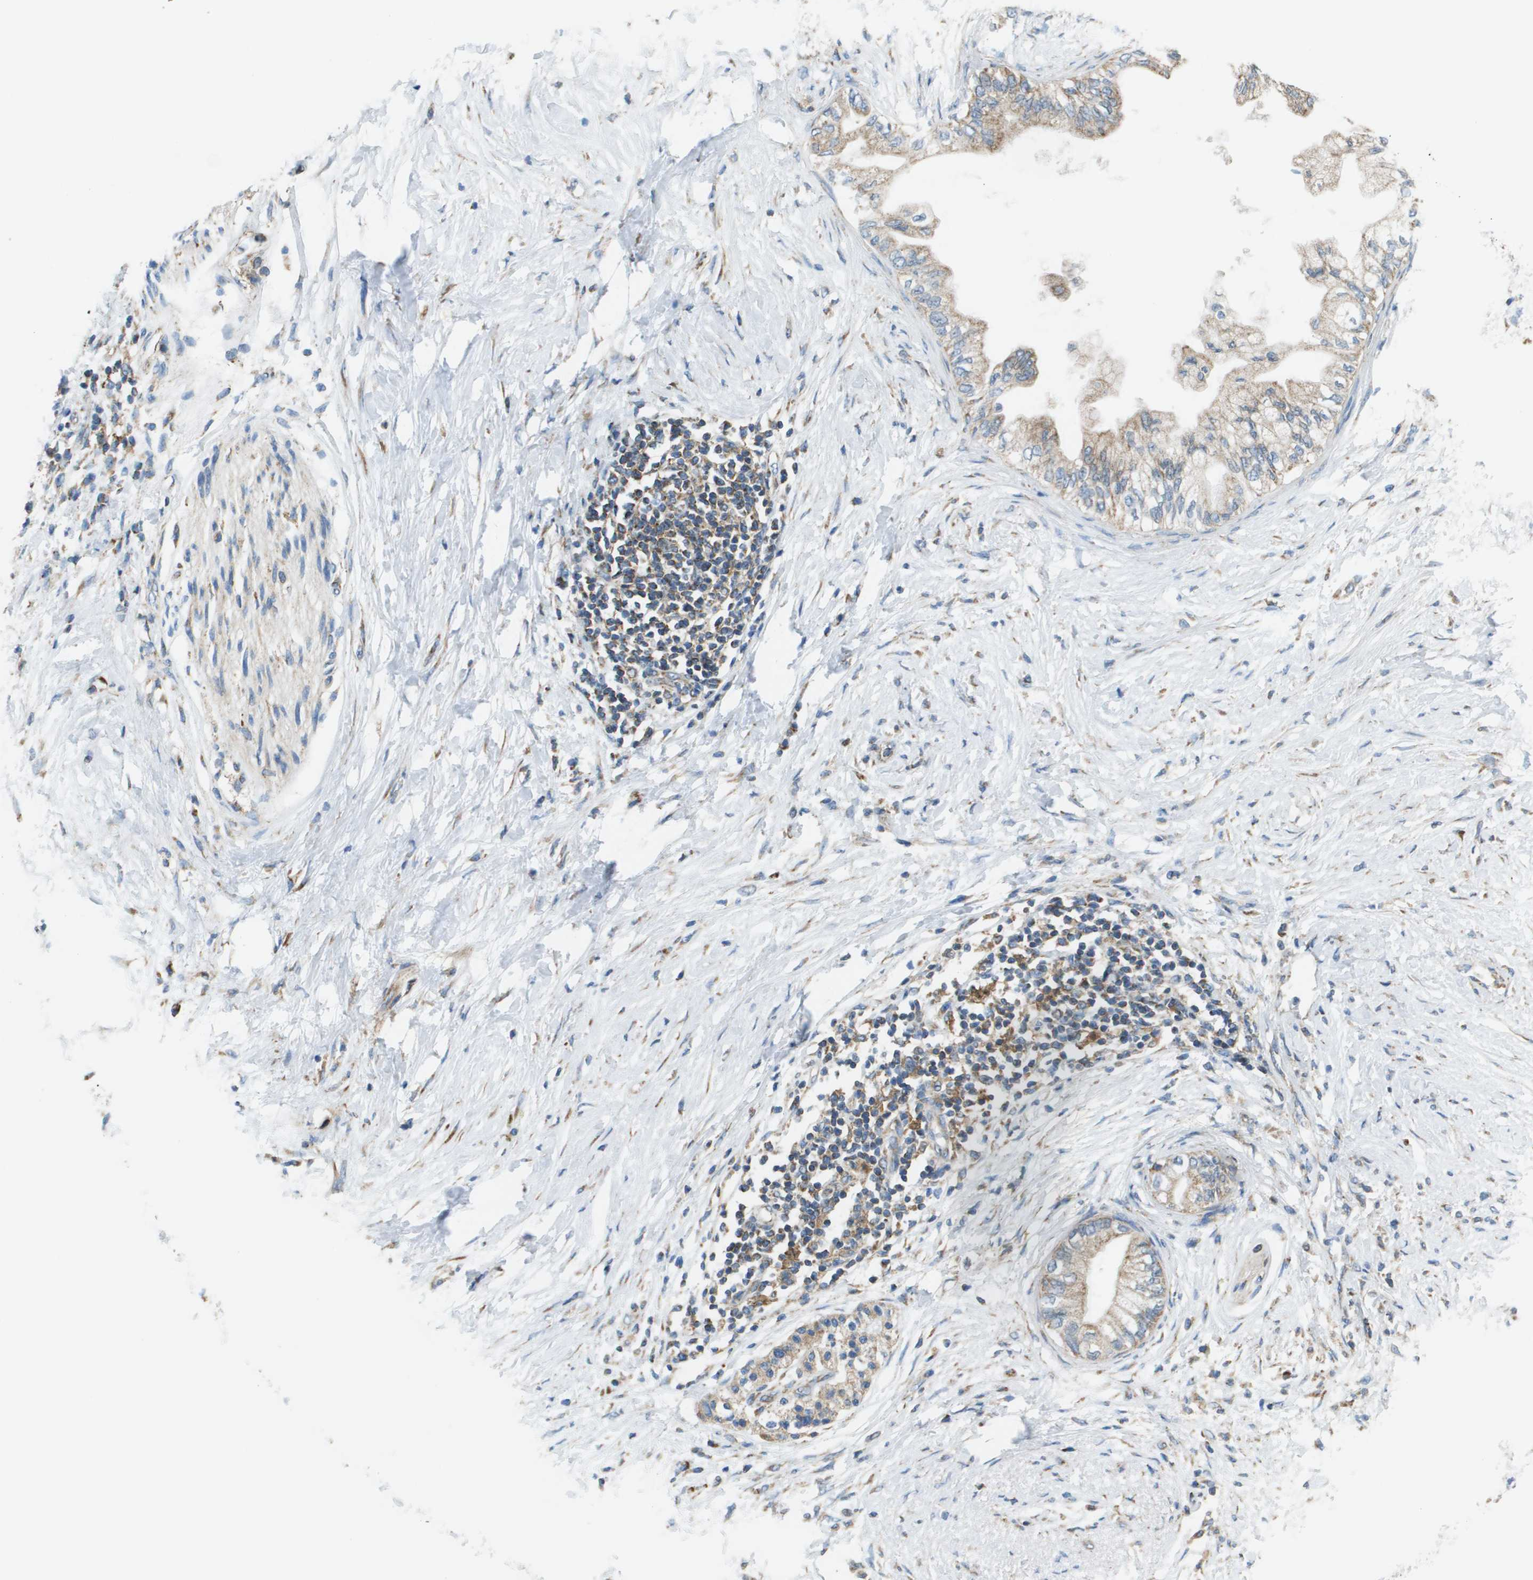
{"staining": {"intensity": "moderate", "quantity": ">75%", "location": "cytoplasmic/membranous"}, "tissue": "pancreatic cancer", "cell_type": "Tumor cells", "image_type": "cancer", "snomed": [{"axis": "morphology", "description": "Normal tissue, NOS"}, {"axis": "morphology", "description": "Adenocarcinoma, NOS"}, {"axis": "topography", "description": "Pancreas"}, {"axis": "topography", "description": "Duodenum"}], "caption": "An immunohistochemistry (IHC) photomicrograph of tumor tissue is shown. Protein staining in brown highlights moderate cytoplasmic/membranous positivity in pancreatic cancer within tumor cells.", "gene": "TAOK3", "patient": {"sex": "female", "age": 60}}